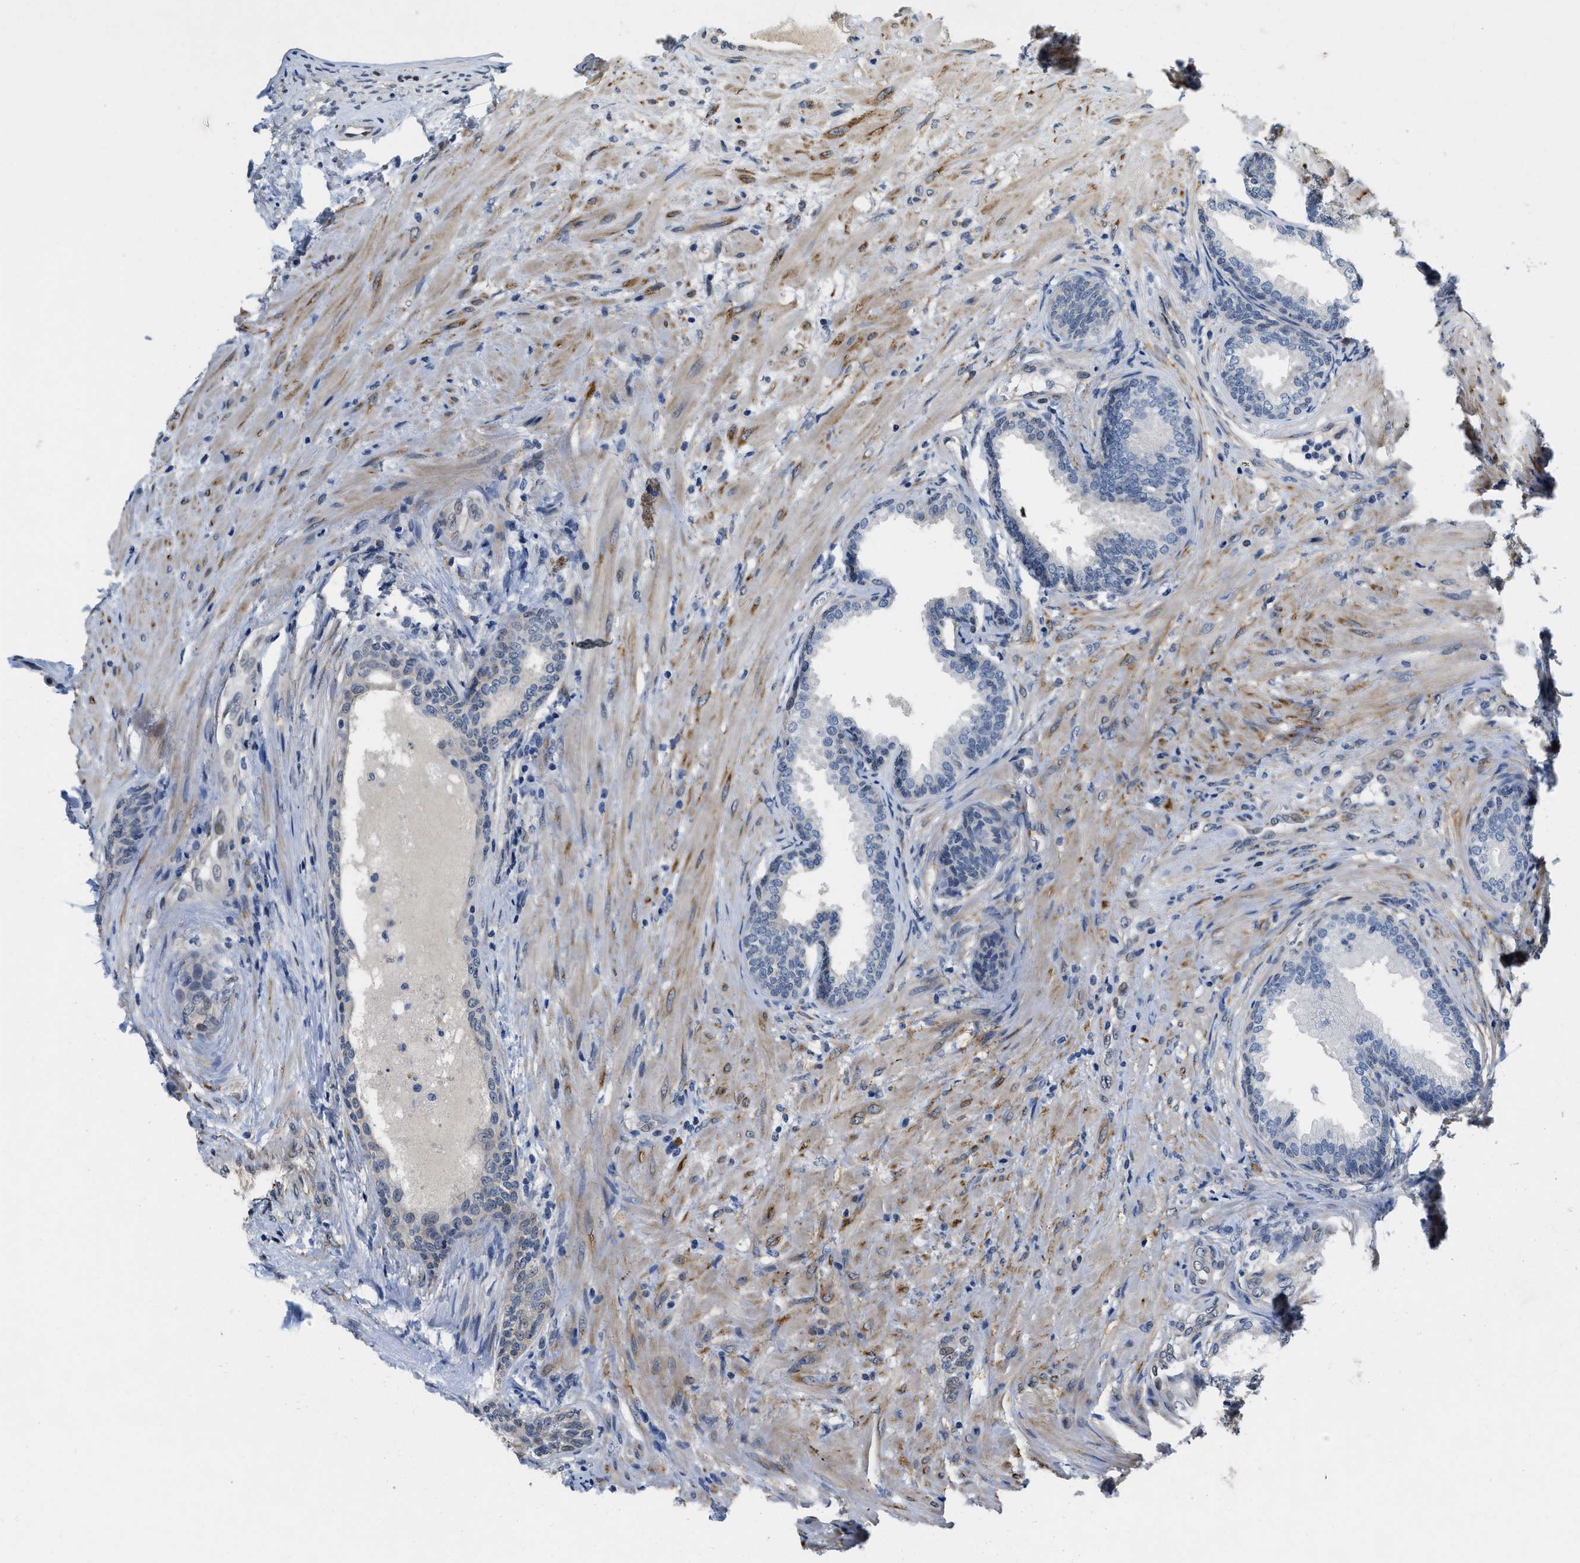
{"staining": {"intensity": "negative", "quantity": "none", "location": "none"}, "tissue": "prostate", "cell_type": "Glandular cells", "image_type": "normal", "snomed": [{"axis": "morphology", "description": "Normal tissue, NOS"}, {"axis": "topography", "description": "Prostate"}], "caption": "A micrograph of prostate stained for a protein displays no brown staining in glandular cells.", "gene": "VIP", "patient": {"sex": "male", "age": 76}}